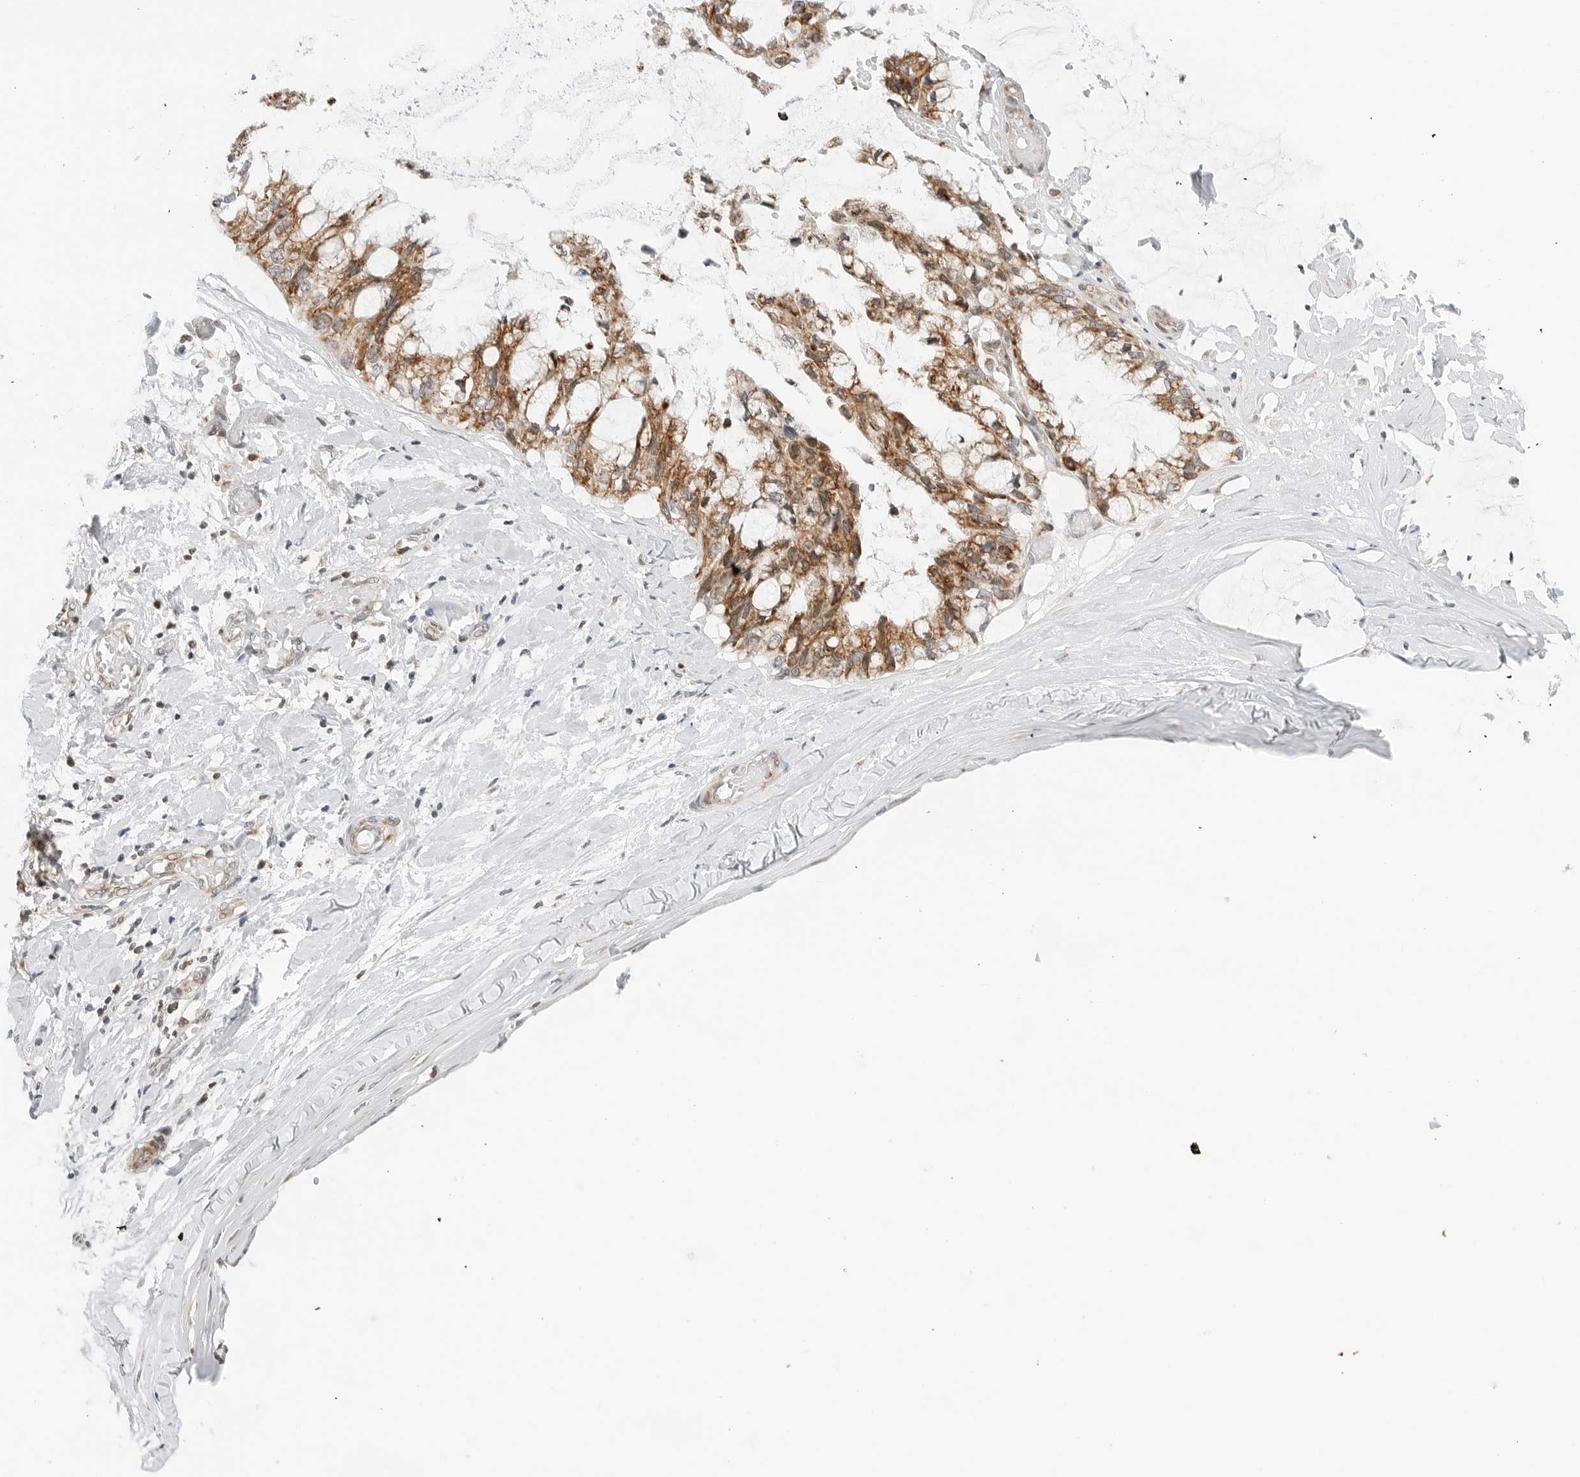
{"staining": {"intensity": "moderate", "quantity": ">75%", "location": "cytoplasmic/membranous"}, "tissue": "ovarian cancer", "cell_type": "Tumor cells", "image_type": "cancer", "snomed": [{"axis": "morphology", "description": "Cystadenocarcinoma, mucinous, NOS"}, {"axis": "topography", "description": "Ovary"}], "caption": "Ovarian cancer stained with DAB IHC exhibits medium levels of moderate cytoplasmic/membranous staining in approximately >75% of tumor cells. The protein is shown in brown color, while the nuclei are stained blue.", "gene": "DYRK4", "patient": {"sex": "female", "age": 39}}